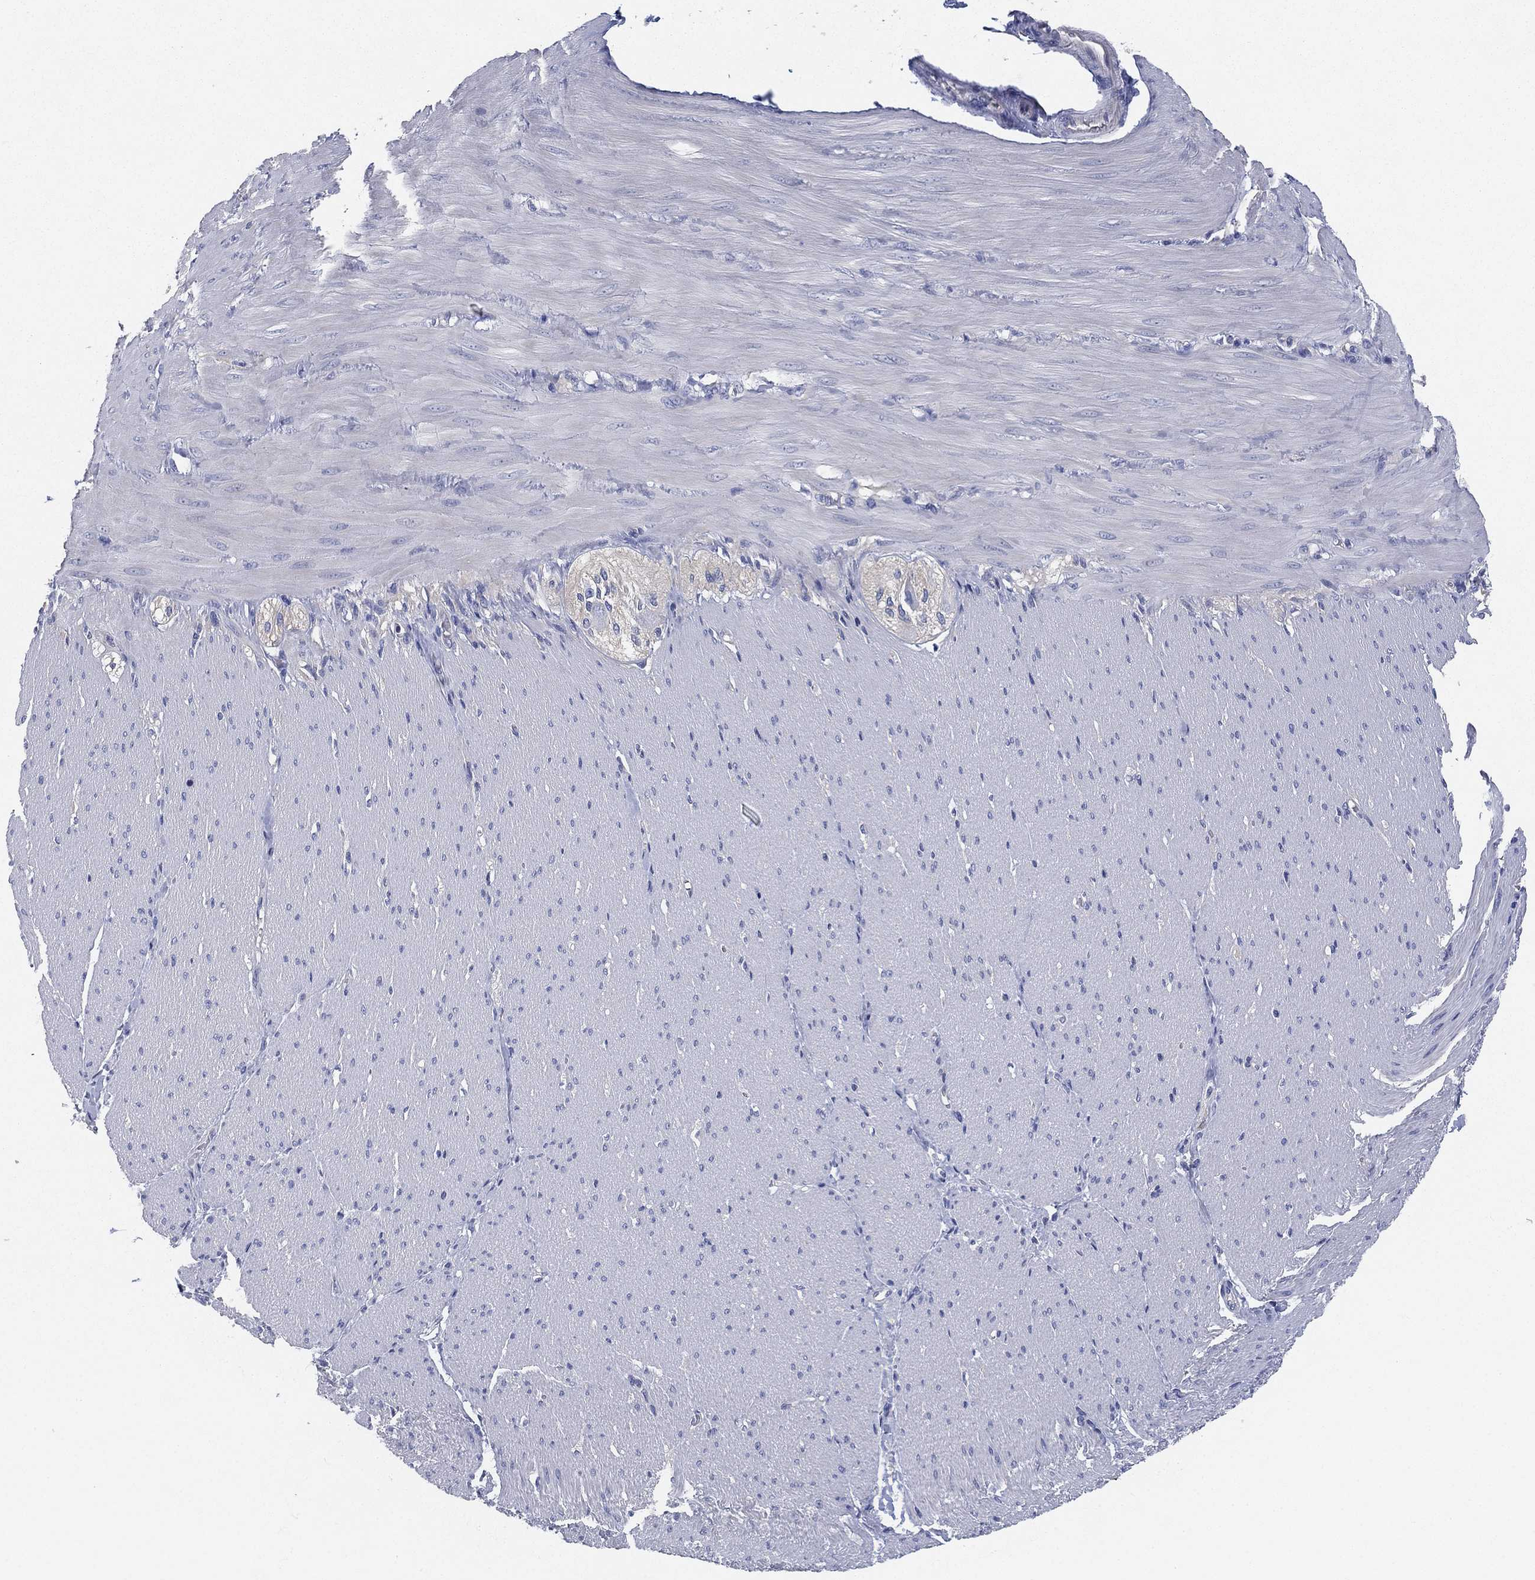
{"staining": {"intensity": "negative", "quantity": "none", "location": "none"}, "tissue": "soft tissue", "cell_type": "Fibroblasts", "image_type": "normal", "snomed": [{"axis": "morphology", "description": "Normal tissue, NOS"}, {"axis": "topography", "description": "Smooth muscle"}, {"axis": "topography", "description": "Duodenum"}, {"axis": "topography", "description": "Peripheral nerve tissue"}], "caption": "Immunohistochemical staining of normal human soft tissue exhibits no significant positivity in fibroblasts. (IHC, brightfield microscopy, high magnification).", "gene": "CCDC70", "patient": {"sex": "female", "age": 61}}